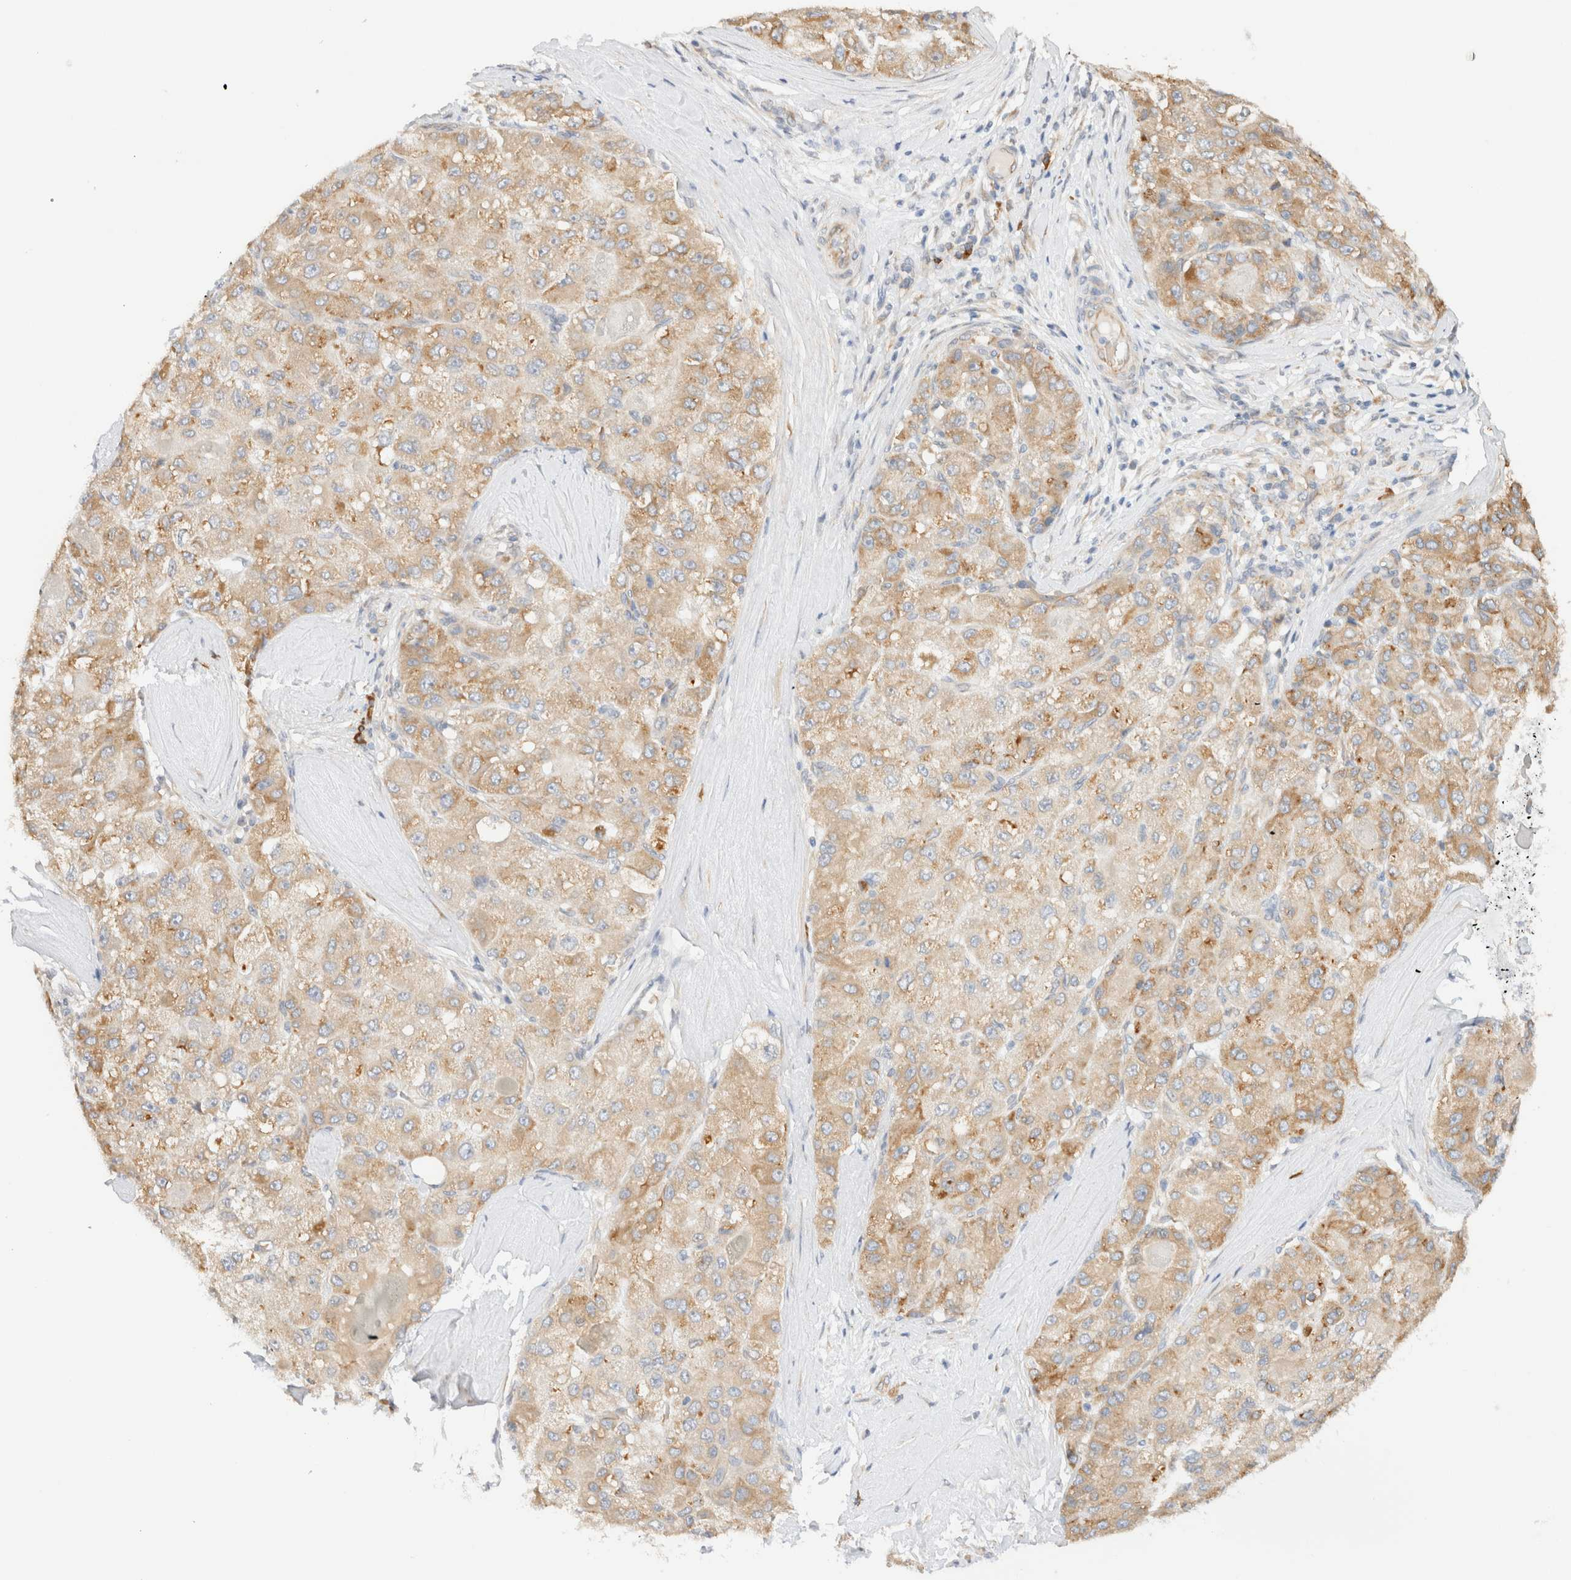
{"staining": {"intensity": "weak", "quantity": ">75%", "location": "cytoplasmic/membranous"}, "tissue": "liver cancer", "cell_type": "Tumor cells", "image_type": "cancer", "snomed": [{"axis": "morphology", "description": "Carcinoma, Hepatocellular, NOS"}, {"axis": "topography", "description": "Liver"}], "caption": "A brown stain highlights weak cytoplasmic/membranous expression of a protein in liver hepatocellular carcinoma tumor cells.", "gene": "SYVN1", "patient": {"sex": "male", "age": 80}}